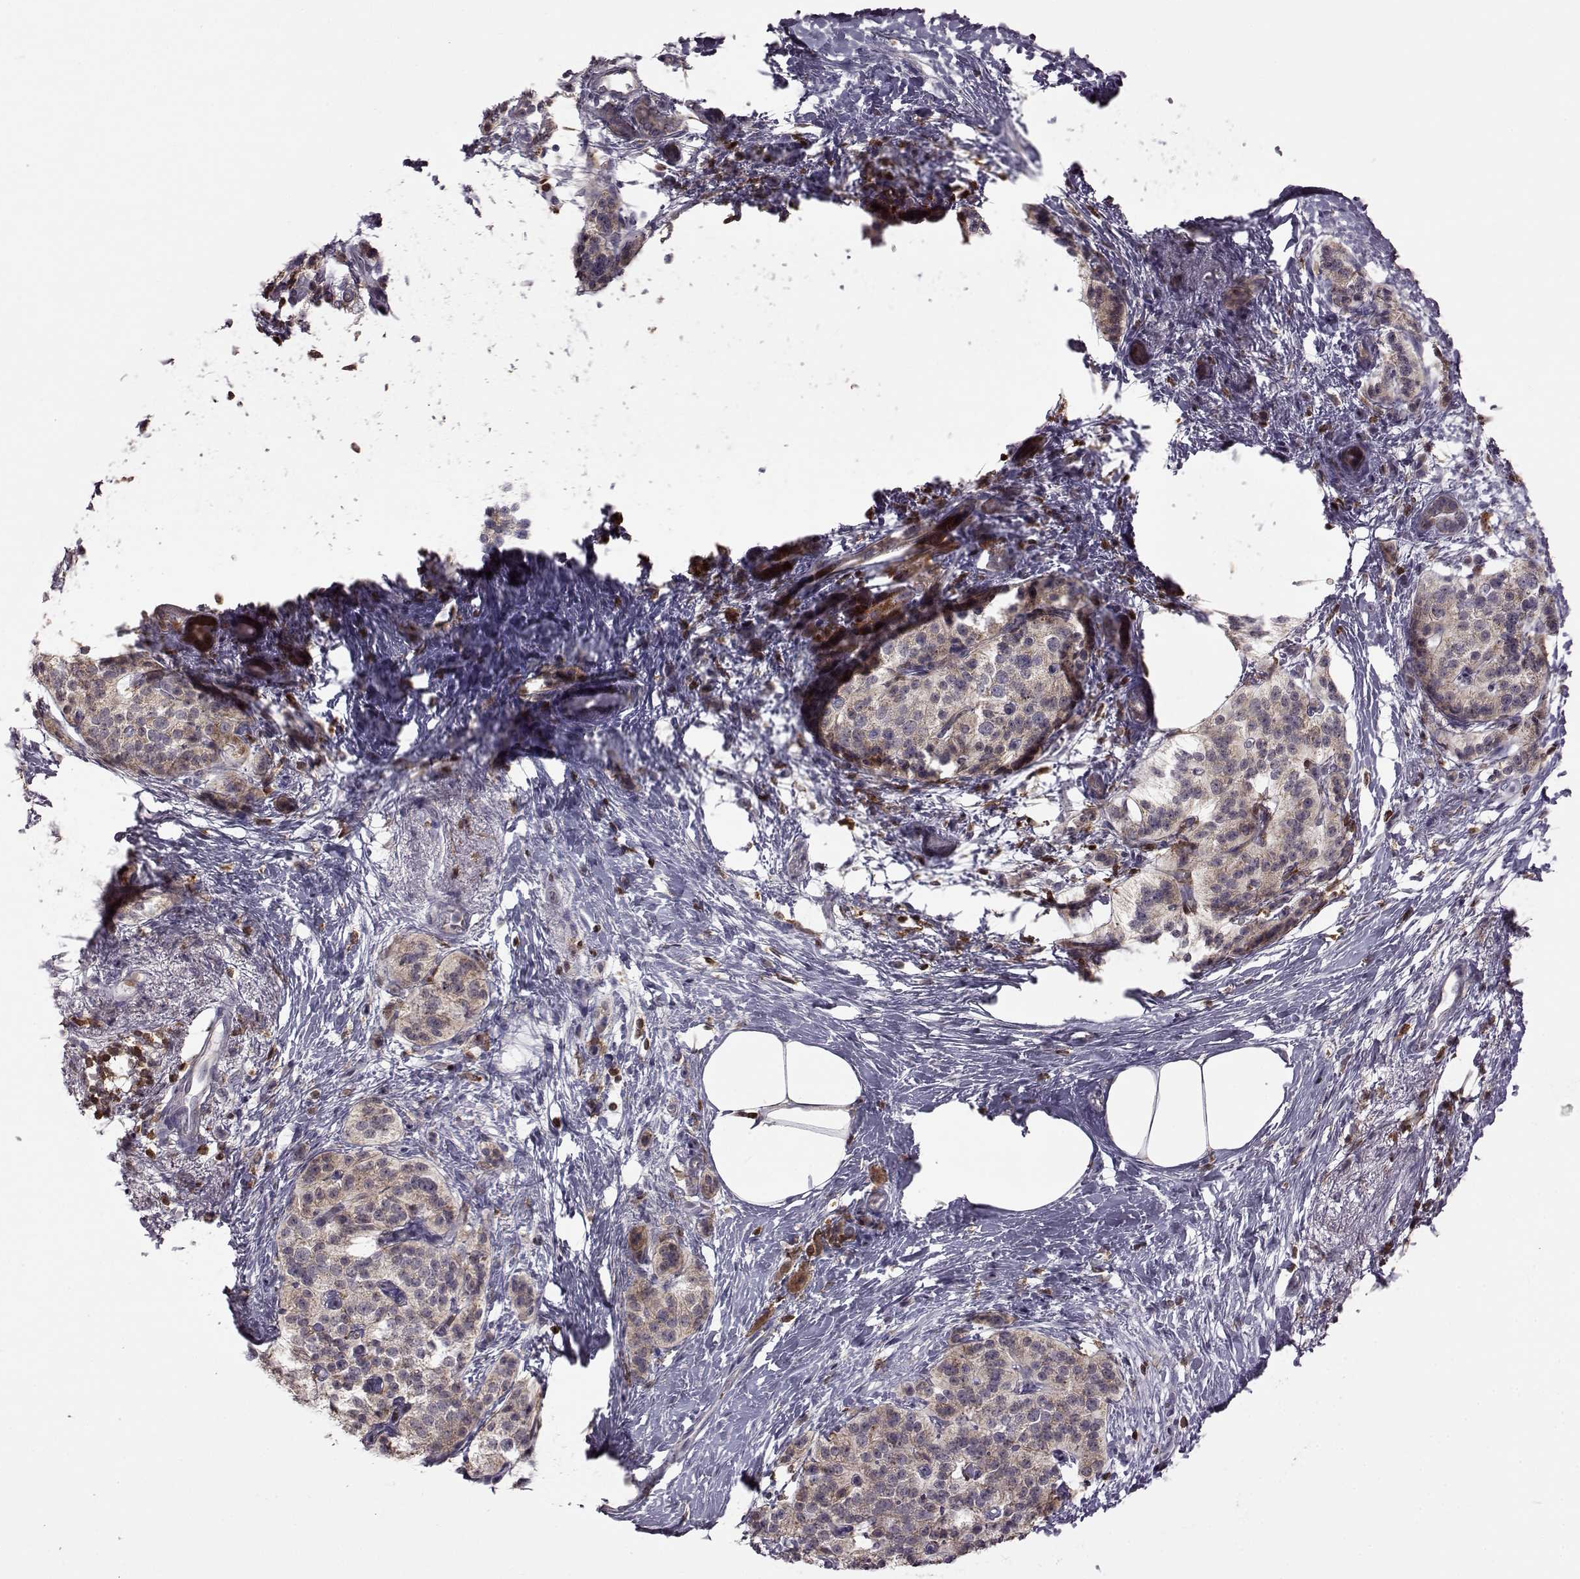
{"staining": {"intensity": "negative", "quantity": "none", "location": "none"}, "tissue": "pancreatic cancer", "cell_type": "Tumor cells", "image_type": "cancer", "snomed": [{"axis": "morphology", "description": "Adenocarcinoma, NOS"}, {"axis": "topography", "description": "Pancreas"}], "caption": "Immunohistochemistry (IHC) of pancreatic cancer shows no staining in tumor cells.", "gene": "DOK2", "patient": {"sex": "female", "age": 72}}